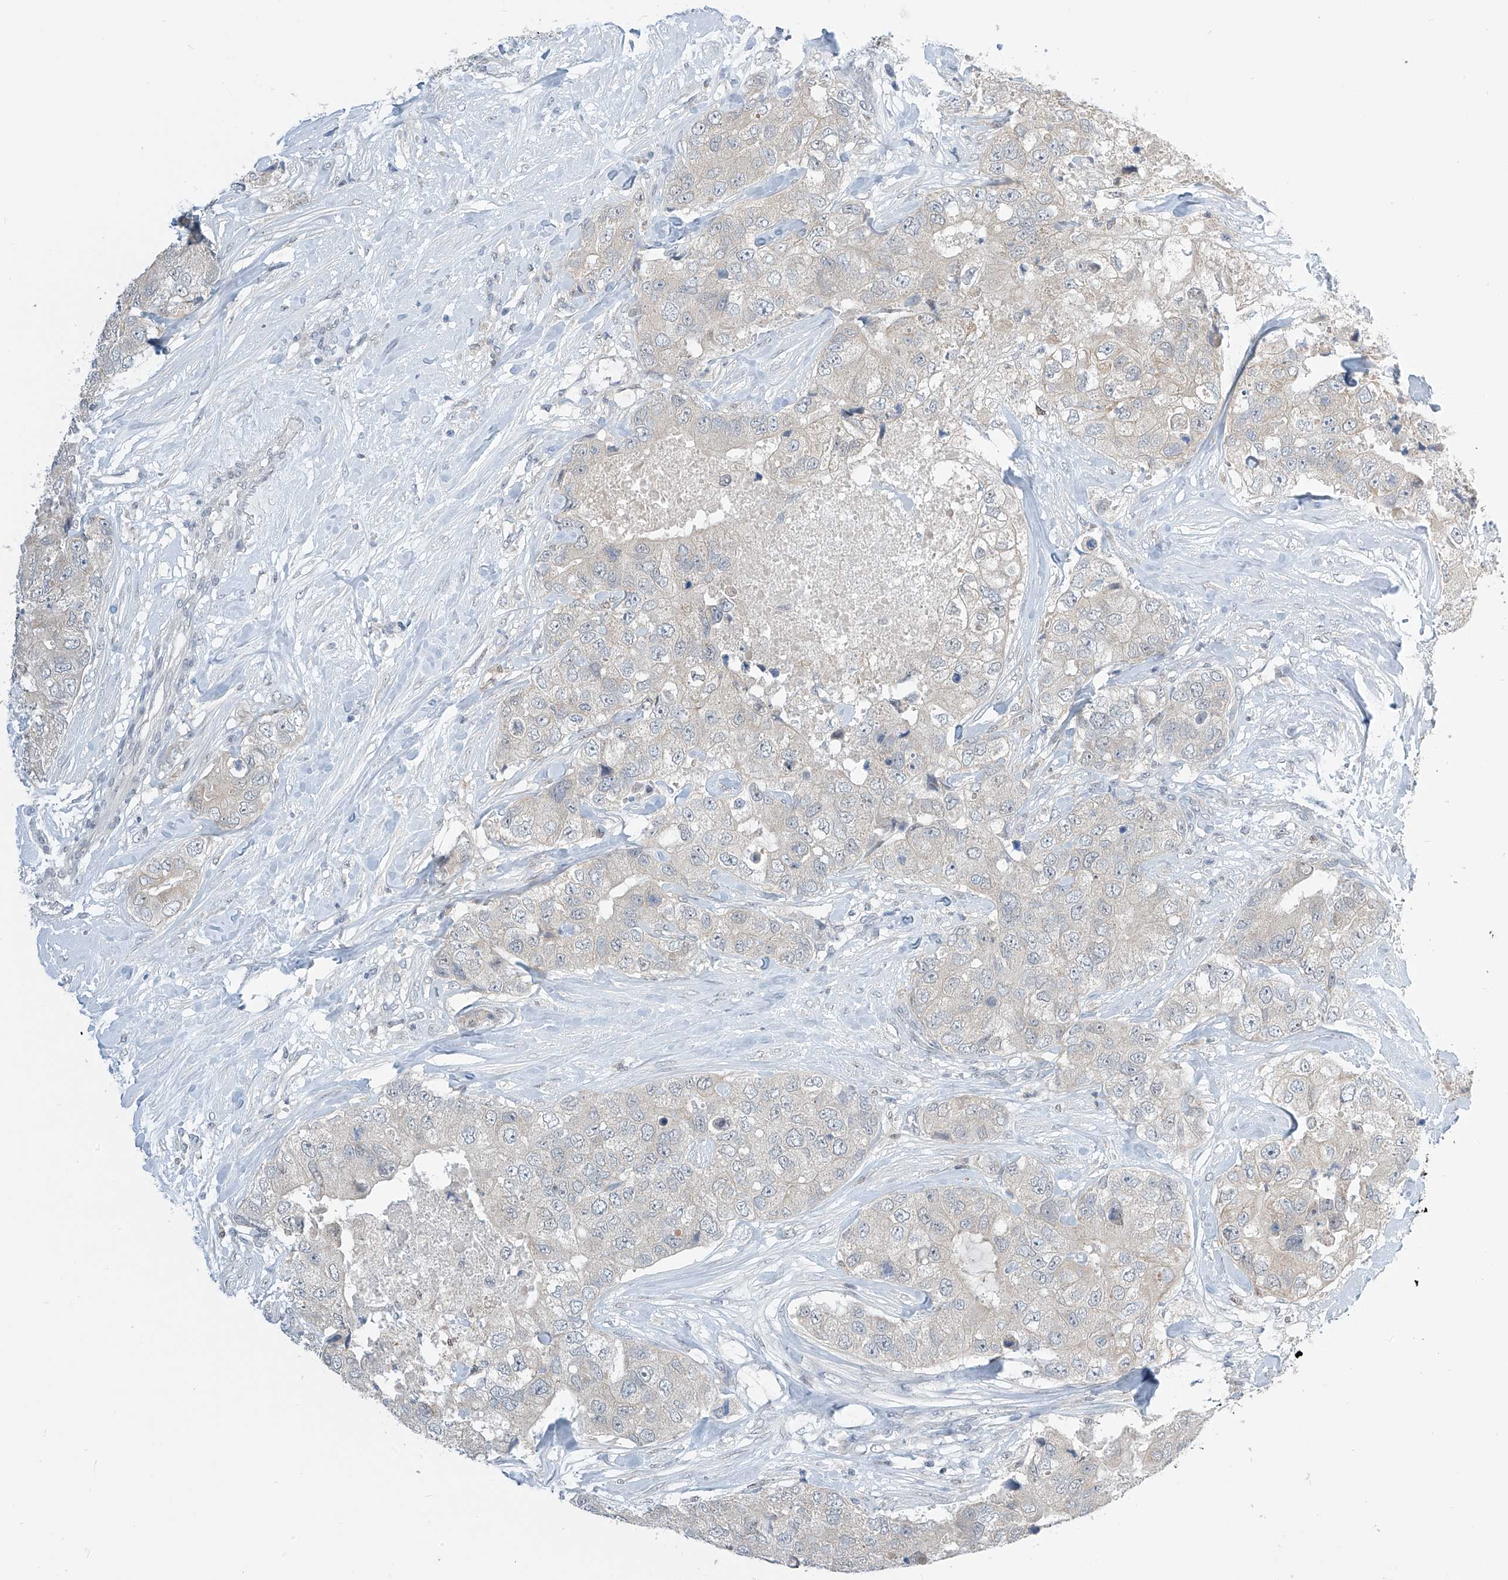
{"staining": {"intensity": "negative", "quantity": "none", "location": "none"}, "tissue": "breast cancer", "cell_type": "Tumor cells", "image_type": "cancer", "snomed": [{"axis": "morphology", "description": "Duct carcinoma"}, {"axis": "topography", "description": "Breast"}], "caption": "This is an immunohistochemistry photomicrograph of human breast infiltrating ductal carcinoma. There is no staining in tumor cells.", "gene": "APLF", "patient": {"sex": "female", "age": 62}}